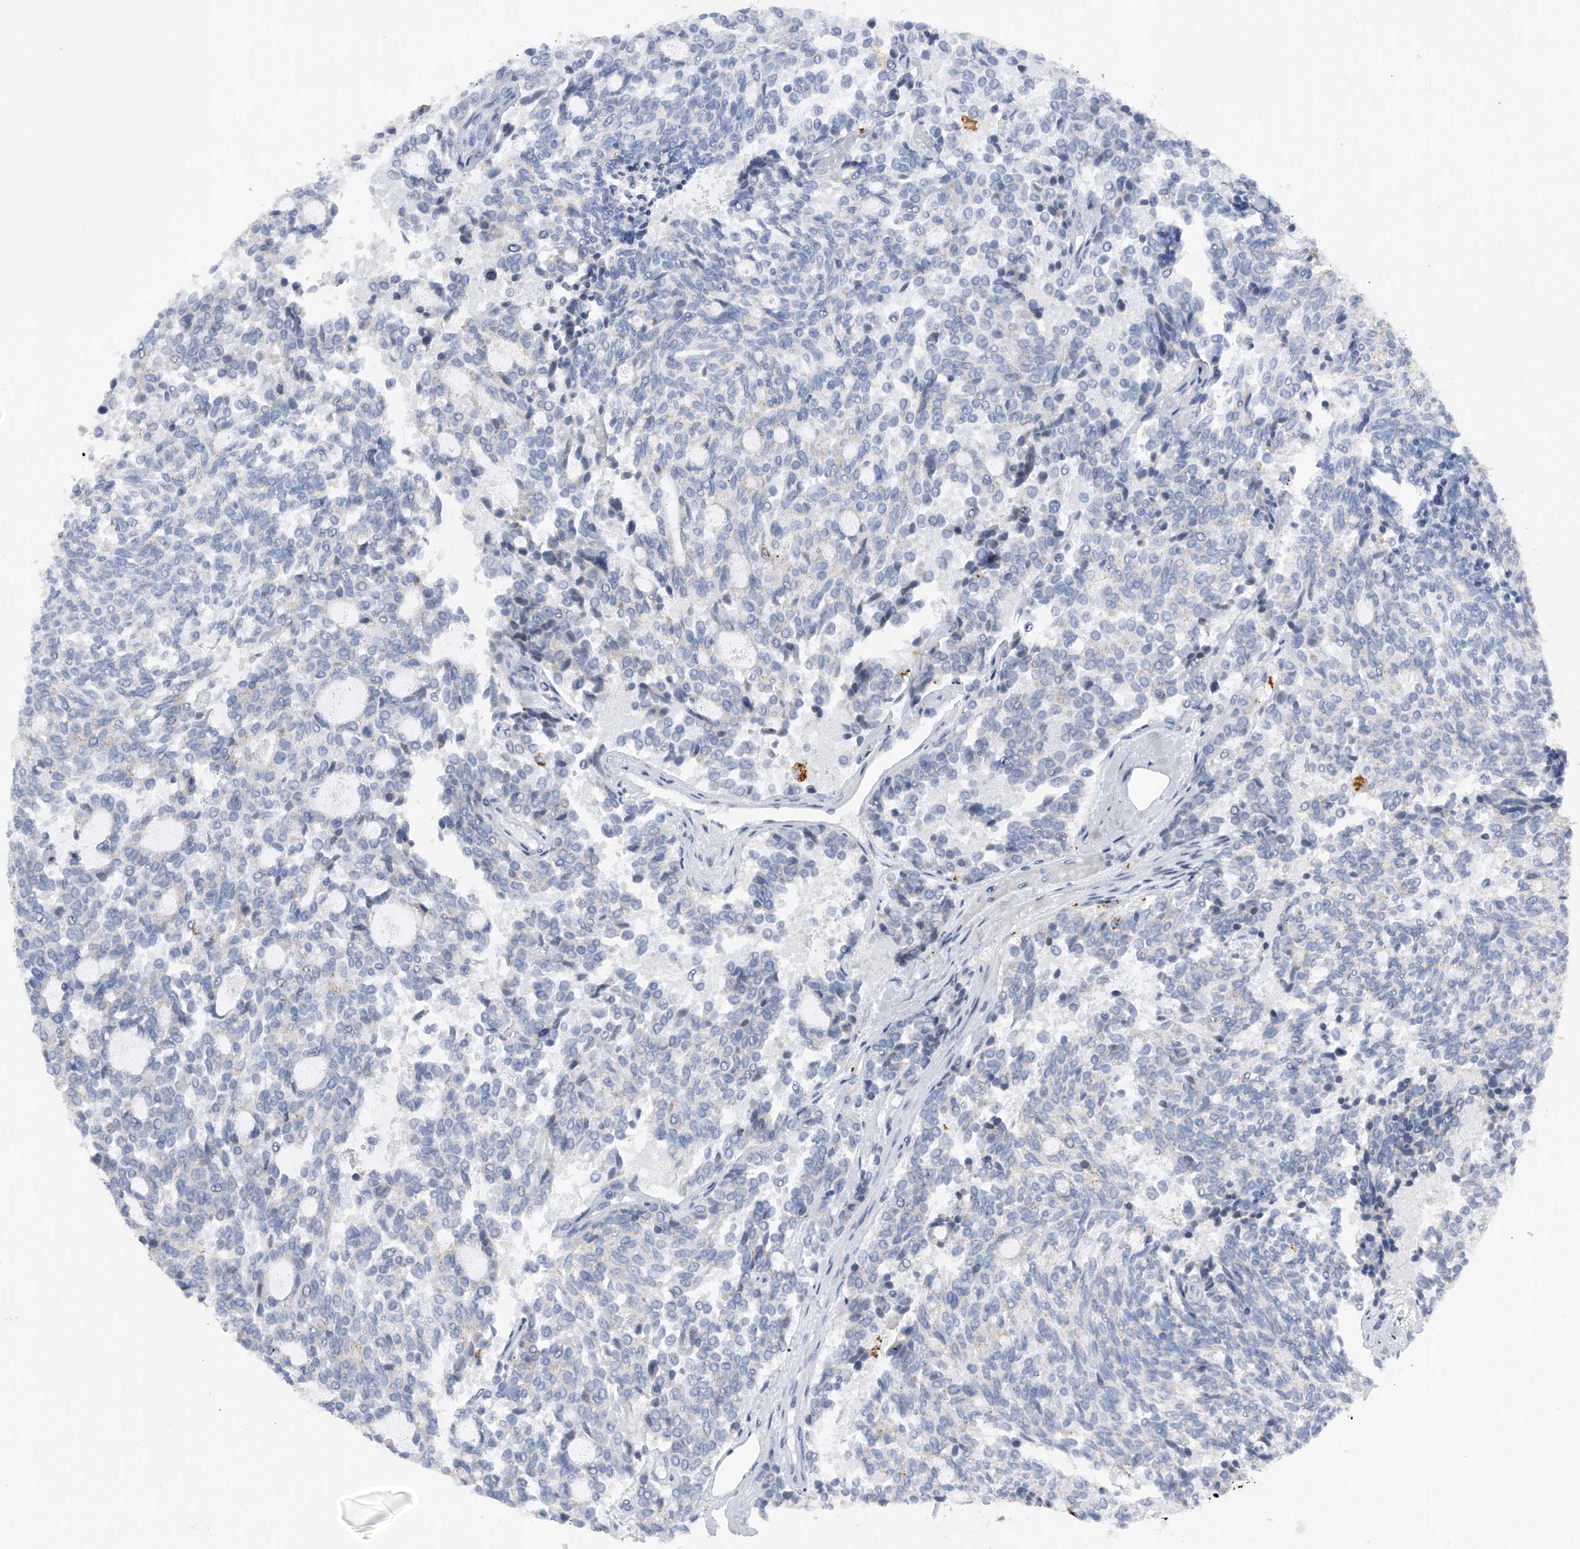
{"staining": {"intensity": "negative", "quantity": "none", "location": "none"}, "tissue": "carcinoid", "cell_type": "Tumor cells", "image_type": "cancer", "snomed": [{"axis": "morphology", "description": "Carcinoid, malignant, NOS"}, {"axis": "topography", "description": "Pancreas"}], "caption": "IHC of human carcinoid (malignant) exhibits no positivity in tumor cells. The staining was performed using DAB (3,3'-diaminobenzidine) to visualize the protein expression in brown, while the nuclei were stained in blue with hematoxylin (Magnification: 20x).", "gene": "RWDD2A", "patient": {"sex": "female", "age": 54}}